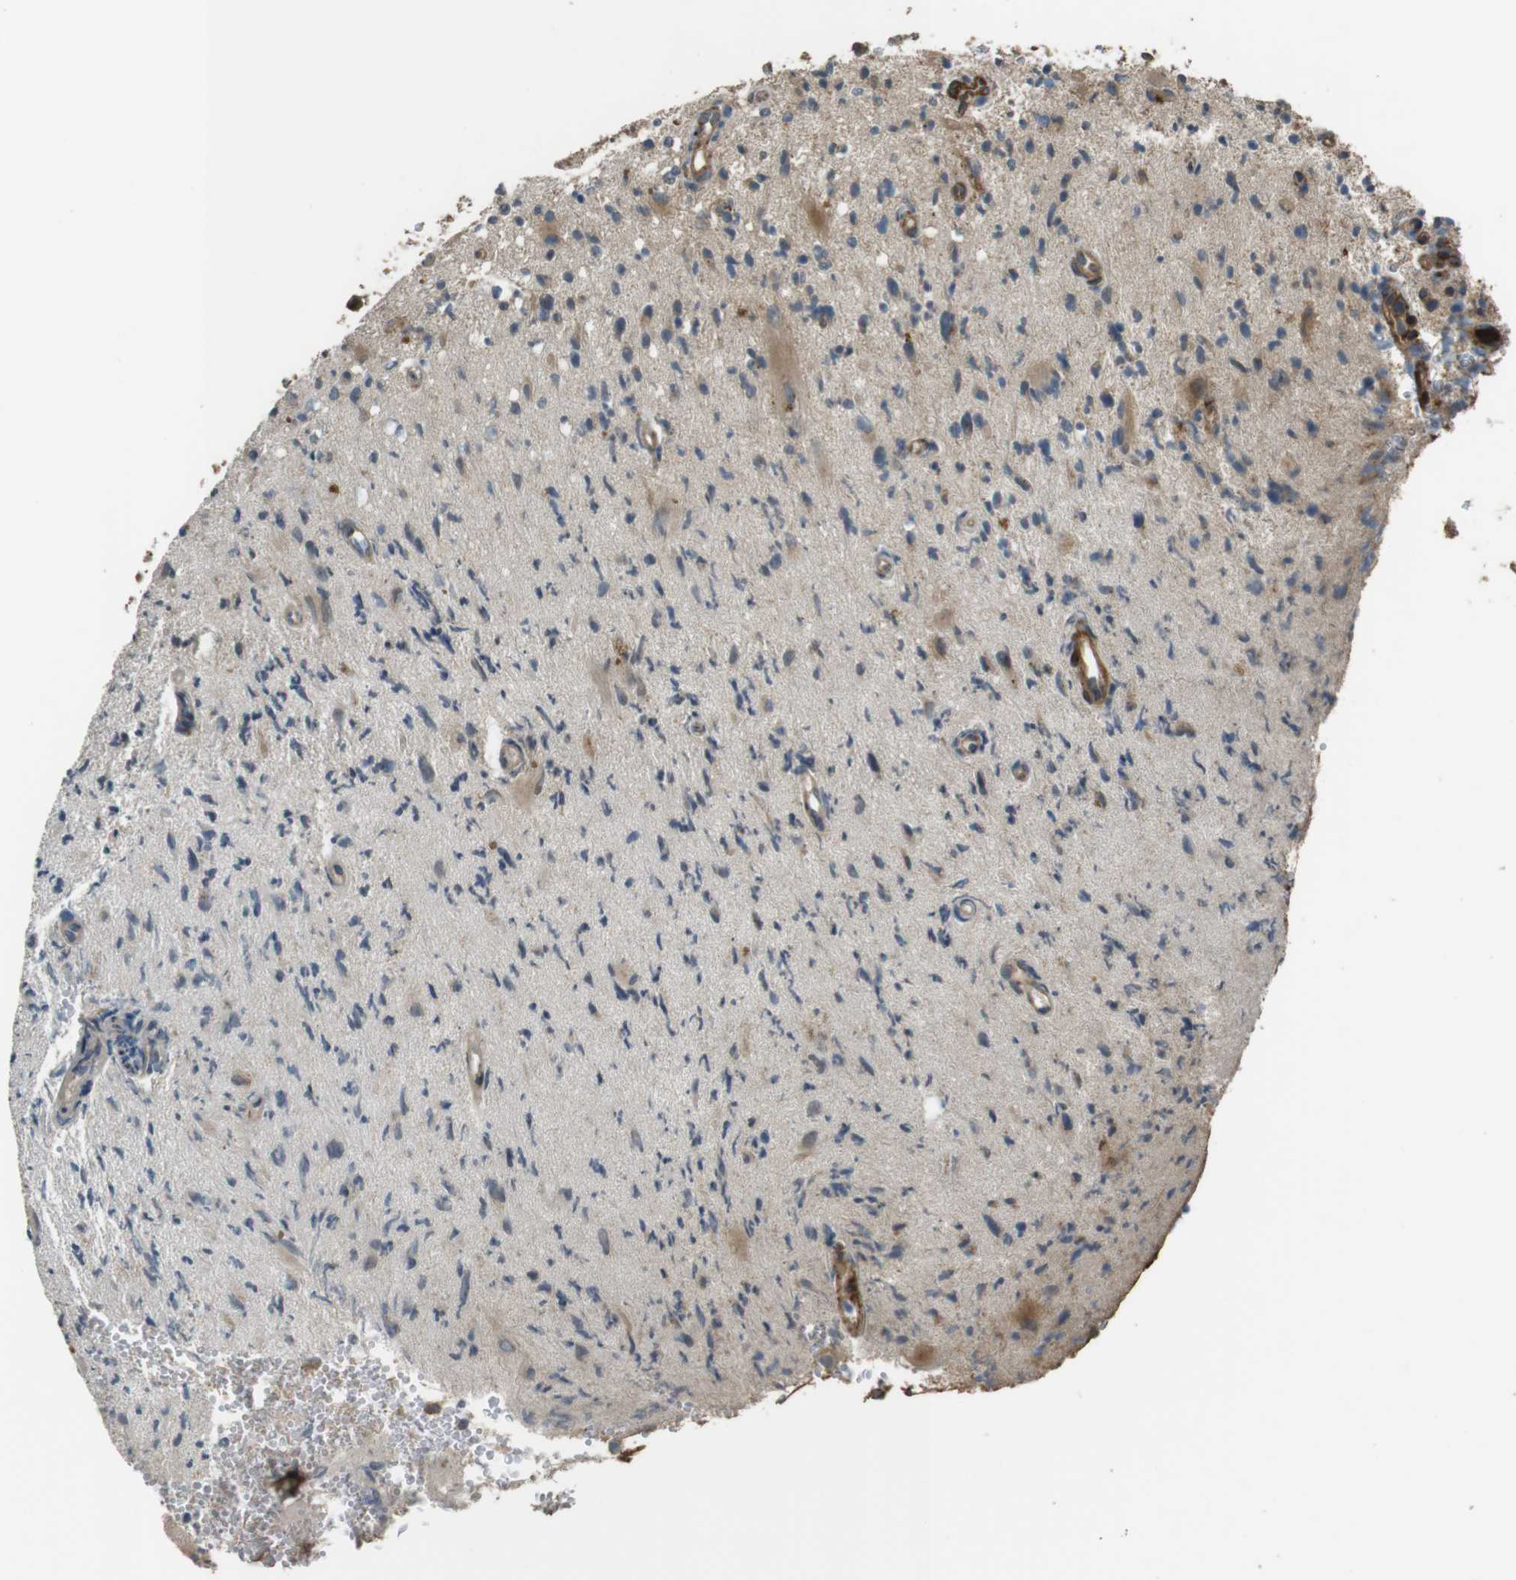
{"staining": {"intensity": "moderate", "quantity": "25%-75%", "location": "cytoplasmic/membranous"}, "tissue": "glioma", "cell_type": "Tumor cells", "image_type": "cancer", "snomed": [{"axis": "morphology", "description": "Glioma, malignant, High grade"}, {"axis": "topography", "description": "Brain"}], "caption": "Immunohistochemistry (IHC) photomicrograph of malignant high-grade glioma stained for a protein (brown), which reveals medium levels of moderate cytoplasmic/membranous positivity in approximately 25%-75% of tumor cells.", "gene": "MSRB3", "patient": {"sex": "male", "age": 48}}